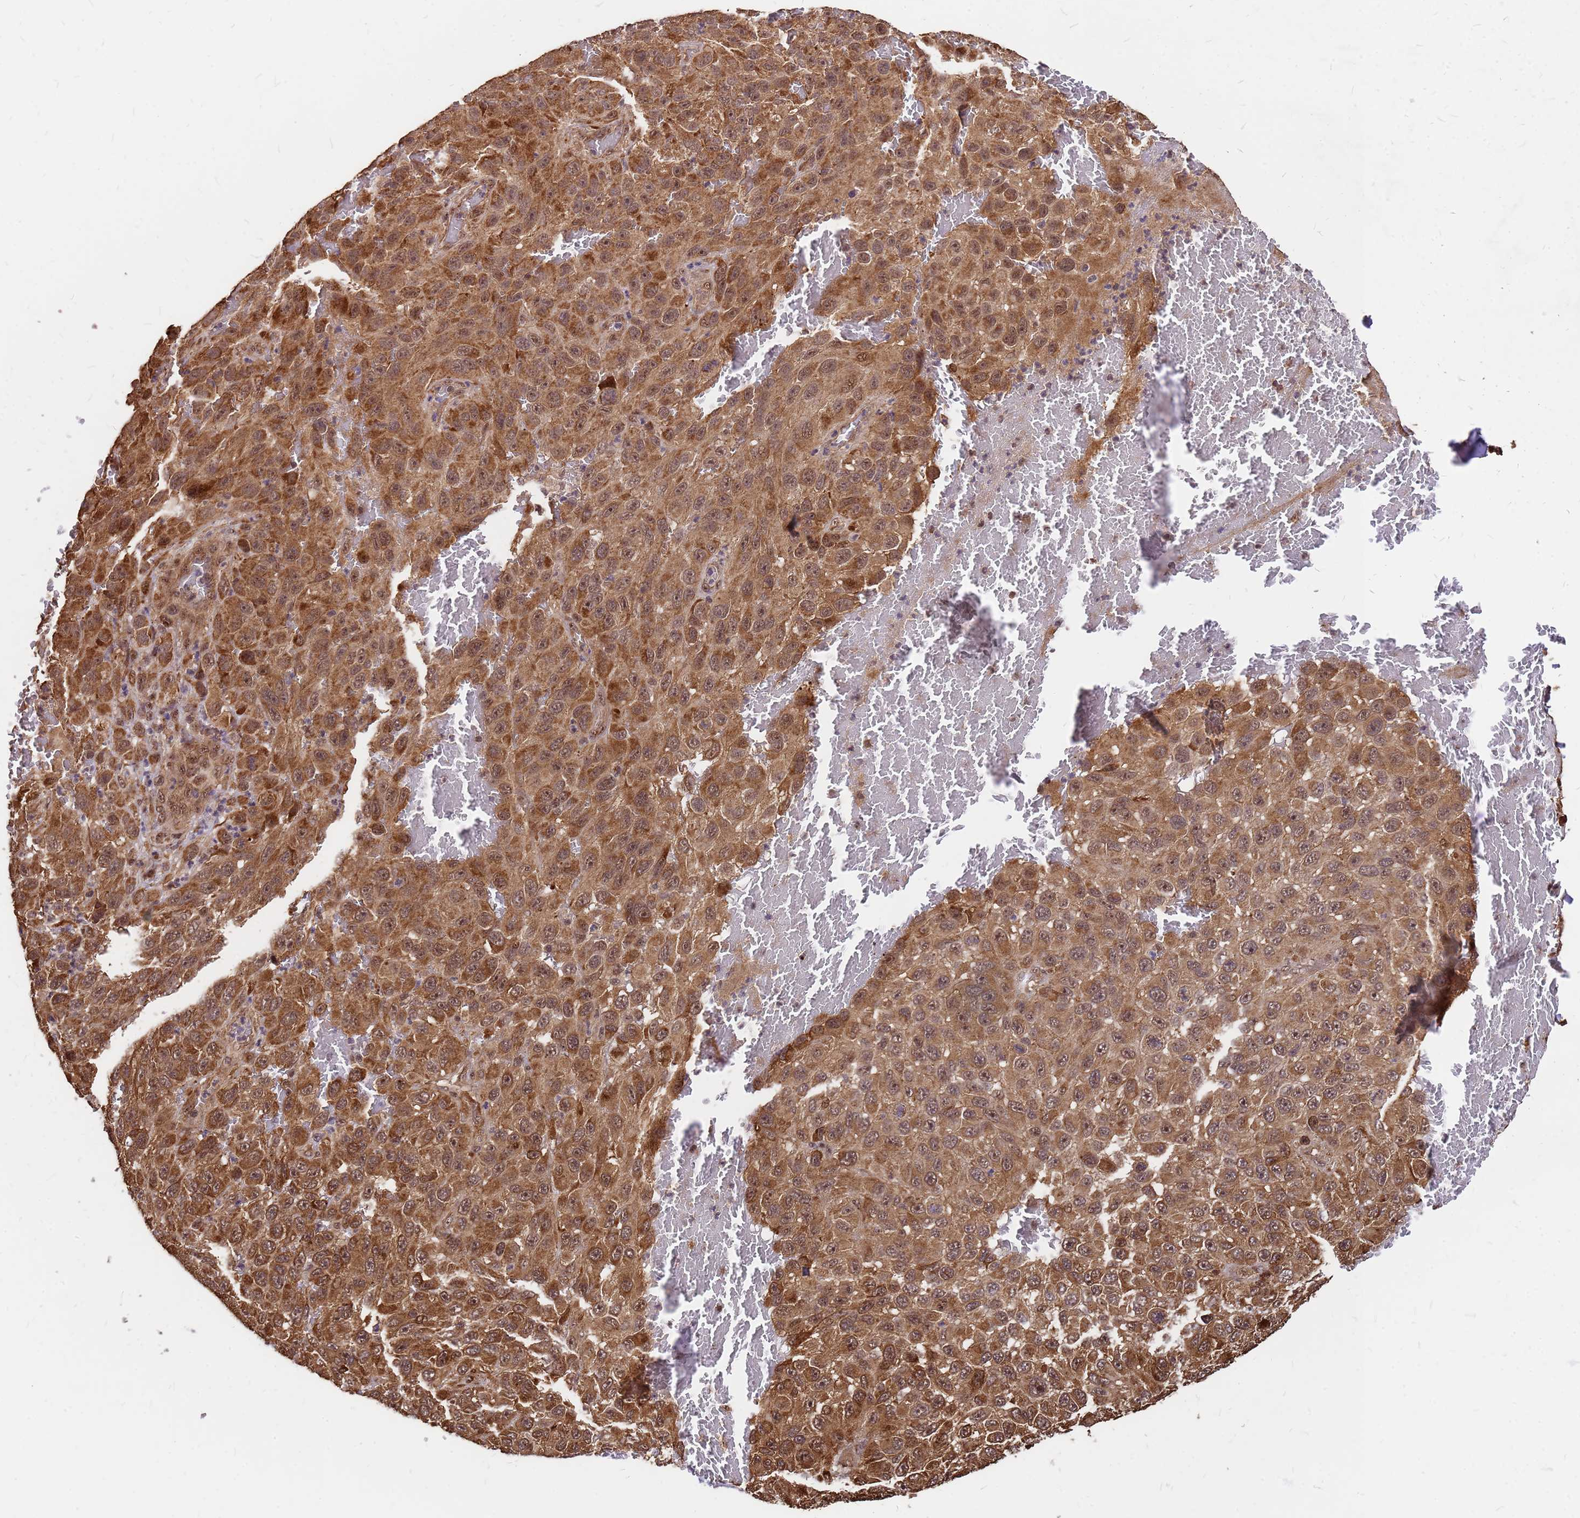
{"staining": {"intensity": "moderate", "quantity": ">75%", "location": "cytoplasmic/membranous,nuclear"}, "tissue": "melanoma", "cell_type": "Tumor cells", "image_type": "cancer", "snomed": [{"axis": "morphology", "description": "Normal tissue, NOS"}, {"axis": "morphology", "description": "Malignant melanoma, NOS"}, {"axis": "topography", "description": "Skin"}], "caption": "Malignant melanoma stained with a protein marker exhibits moderate staining in tumor cells.", "gene": "GPATCH8", "patient": {"sex": "female", "age": 96}}